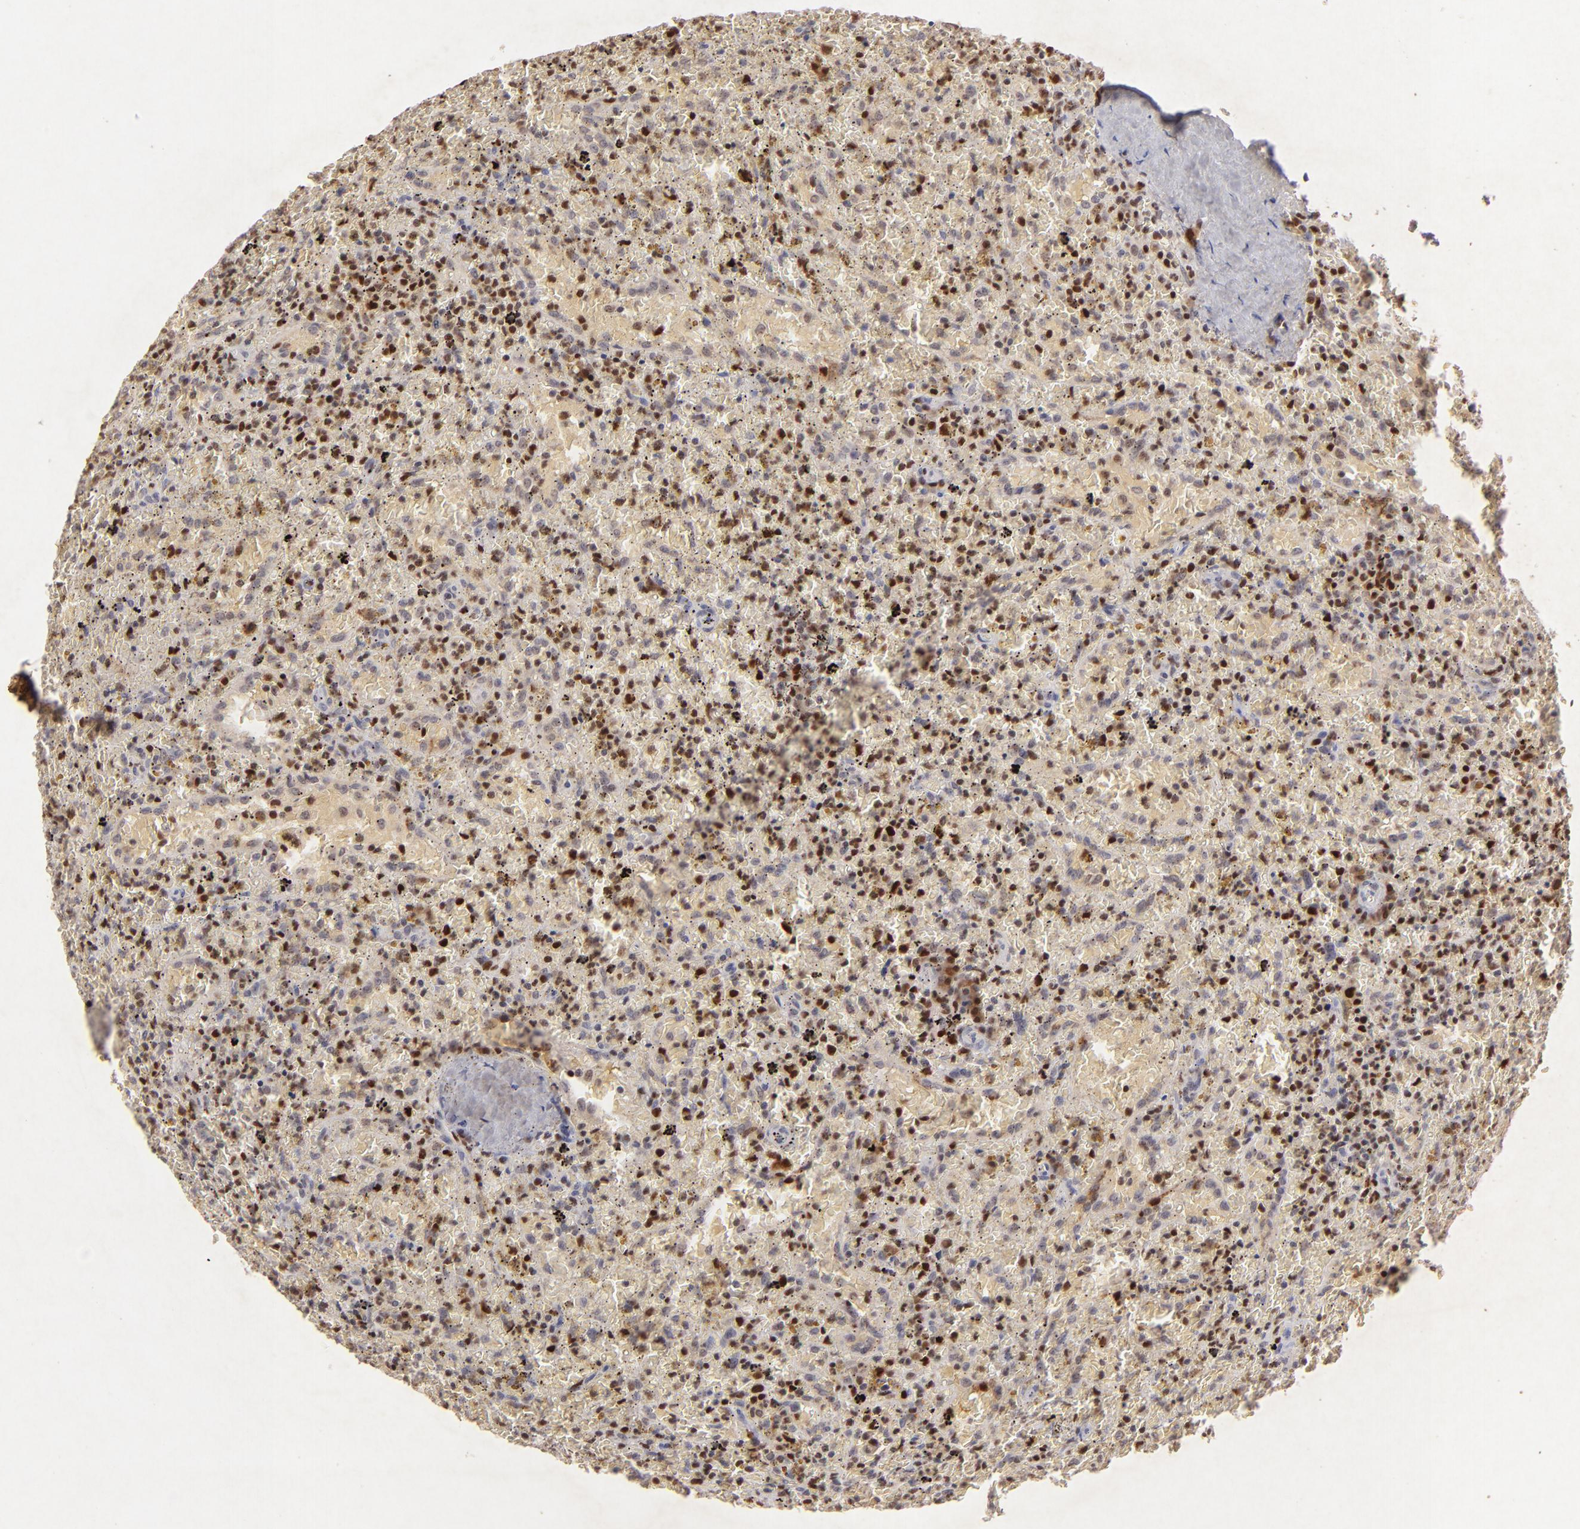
{"staining": {"intensity": "strong", "quantity": "25%-75%", "location": "nuclear"}, "tissue": "lymphoma", "cell_type": "Tumor cells", "image_type": "cancer", "snomed": [{"axis": "morphology", "description": "Malignant lymphoma, non-Hodgkin's type, High grade"}, {"axis": "topography", "description": "Spleen"}, {"axis": "topography", "description": "Lymph node"}], "caption": "Brown immunohistochemical staining in lymphoma shows strong nuclear expression in about 25%-75% of tumor cells.", "gene": "FEN1", "patient": {"sex": "female", "age": 70}}